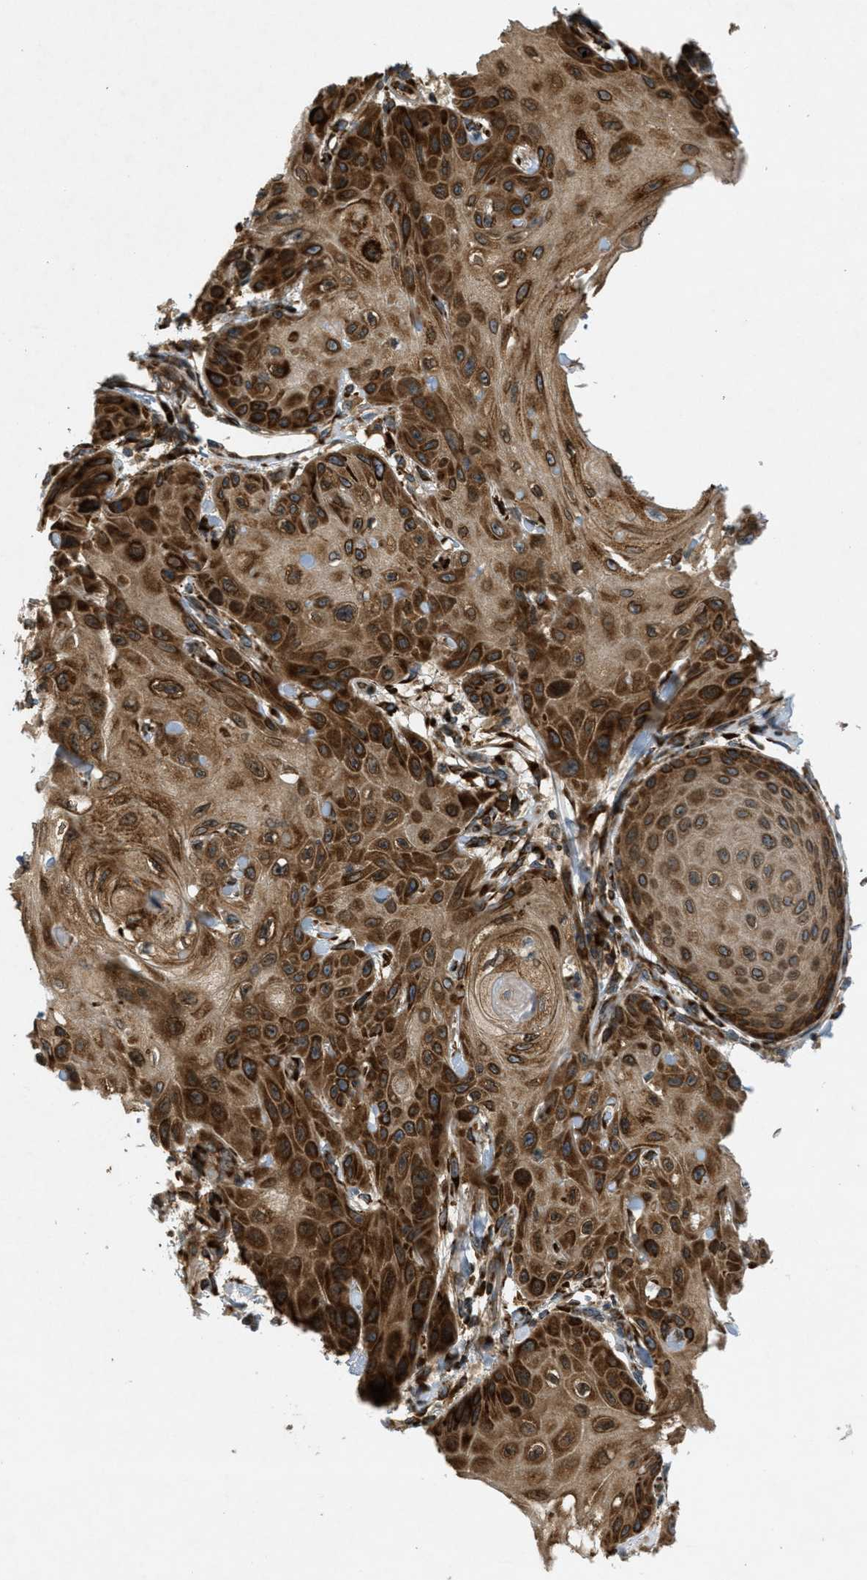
{"staining": {"intensity": "strong", "quantity": ">75%", "location": "cytoplasmic/membranous"}, "tissue": "skin cancer", "cell_type": "Tumor cells", "image_type": "cancer", "snomed": [{"axis": "morphology", "description": "Squamous cell carcinoma, NOS"}, {"axis": "topography", "description": "Skin"}], "caption": "High-power microscopy captured an immunohistochemistry (IHC) image of skin squamous cell carcinoma, revealing strong cytoplasmic/membranous positivity in about >75% of tumor cells.", "gene": "PCDH18", "patient": {"sex": "male", "age": 74}}